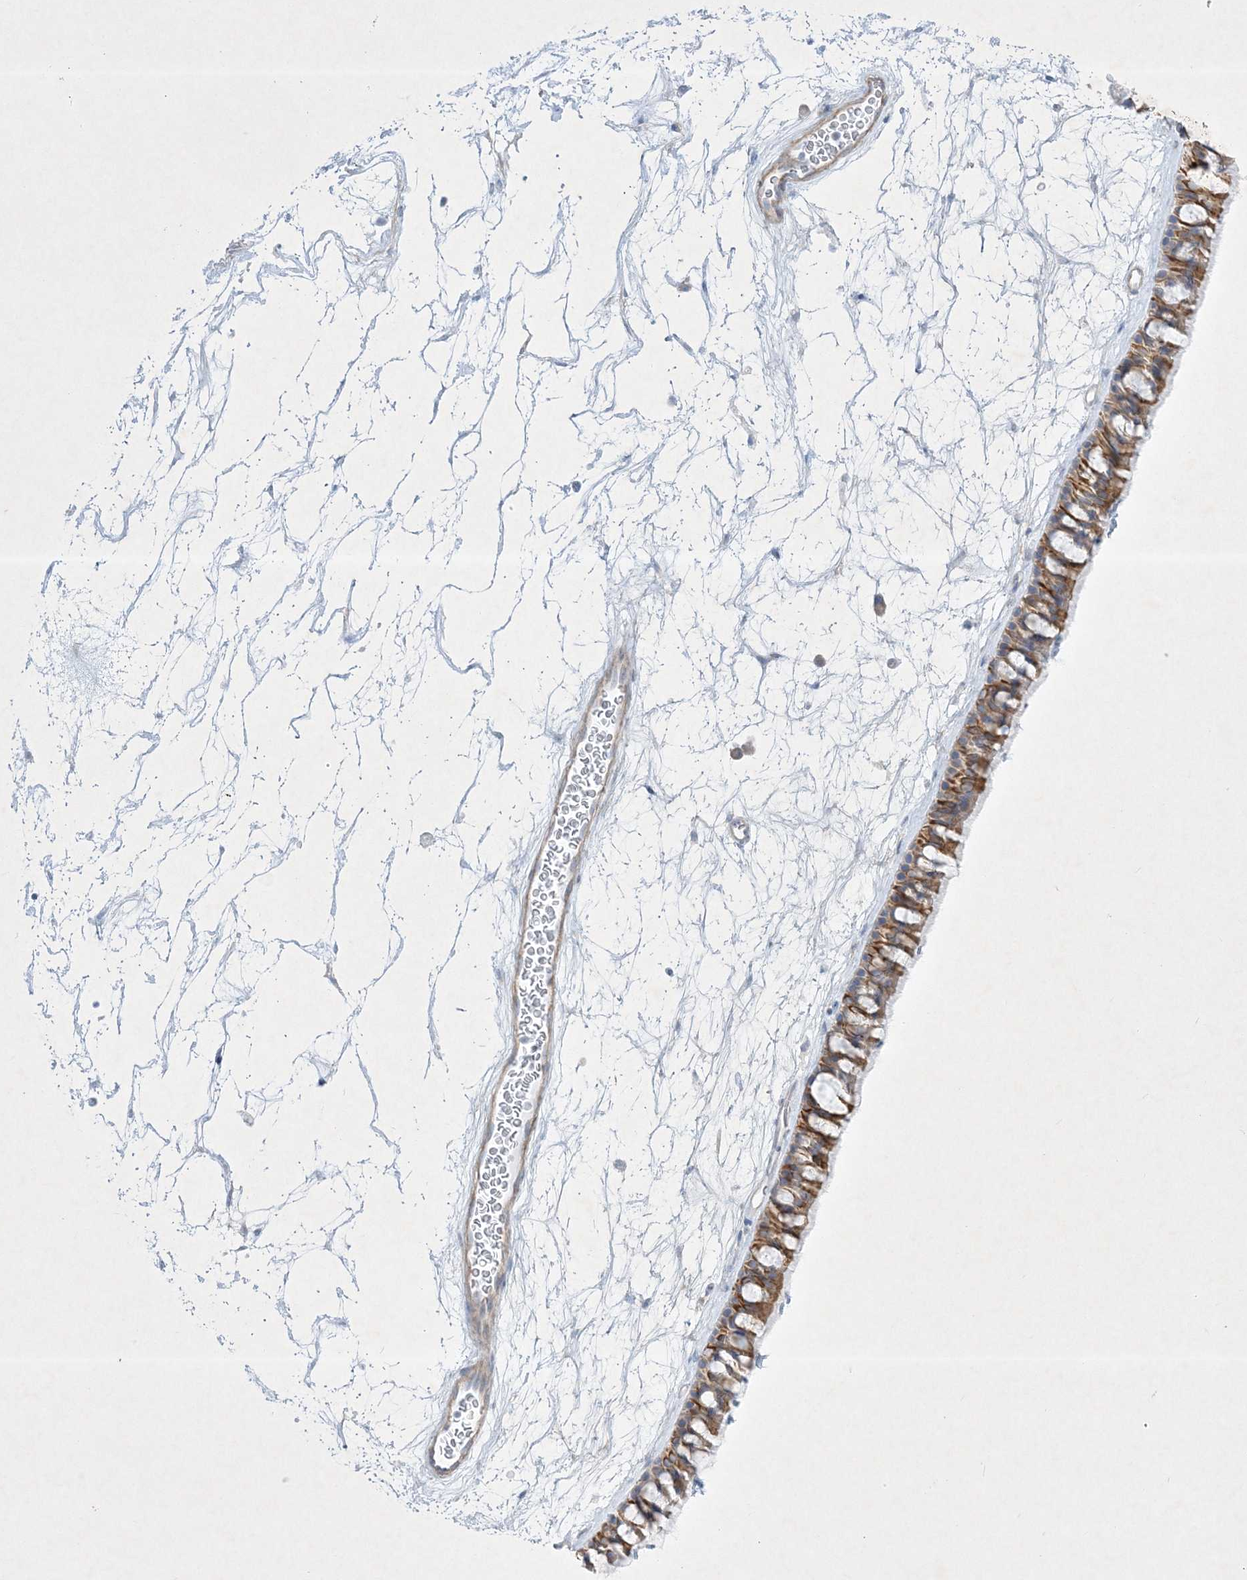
{"staining": {"intensity": "moderate", "quantity": "25%-75%", "location": "cytoplasmic/membranous"}, "tissue": "nasopharynx", "cell_type": "Respiratory epithelial cells", "image_type": "normal", "snomed": [{"axis": "morphology", "description": "Normal tissue, NOS"}, {"axis": "topography", "description": "Nasopharynx"}], "caption": "Nasopharynx stained with immunohistochemistry shows moderate cytoplasmic/membranous expression in about 25%-75% of respiratory epithelial cells.", "gene": "FARSB", "patient": {"sex": "male", "age": 64}}